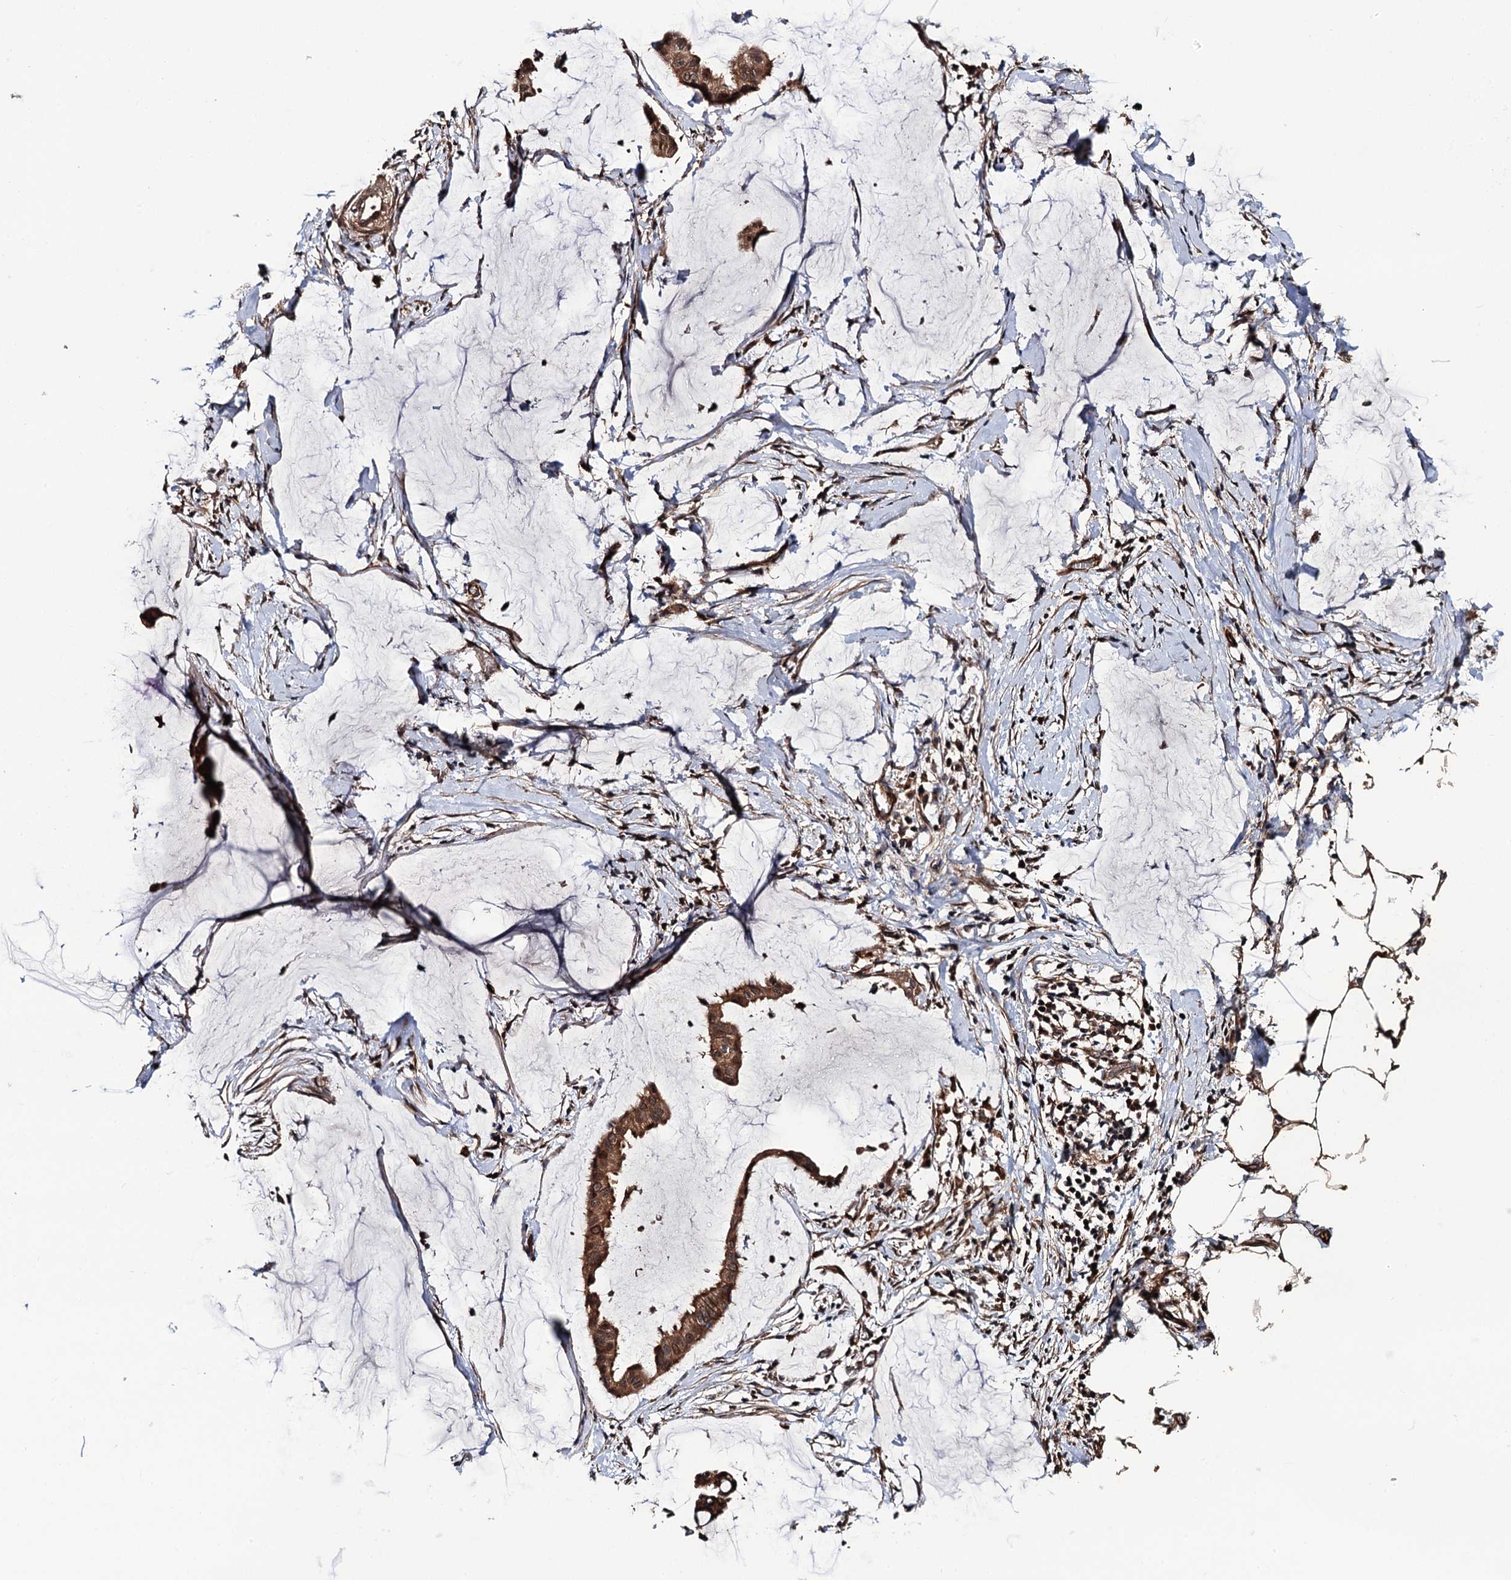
{"staining": {"intensity": "moderate", "quantity": ">75%", "location": "cytoplasmic/membranous"}, "tissue": "ovarian cancer", "cell_type": "Tumor cells", "image_type": "cancer", "snomed": [{"axis": "morphology", "description": "Cystadenocarcinoma, mucinous, NOS"}, {"axis": "topography", "description": "Ovary"}], "caption": "IHC (DAB) staining of human ovarian cancer exhibits moderate cytoplasmic/membranous protein positivity in about >75% of tumor cells. (Brightfield microscopy of DAB IHC at high magnification).", "gene": "FSIP1", "patient": {"sex": "female", "age": 73}}